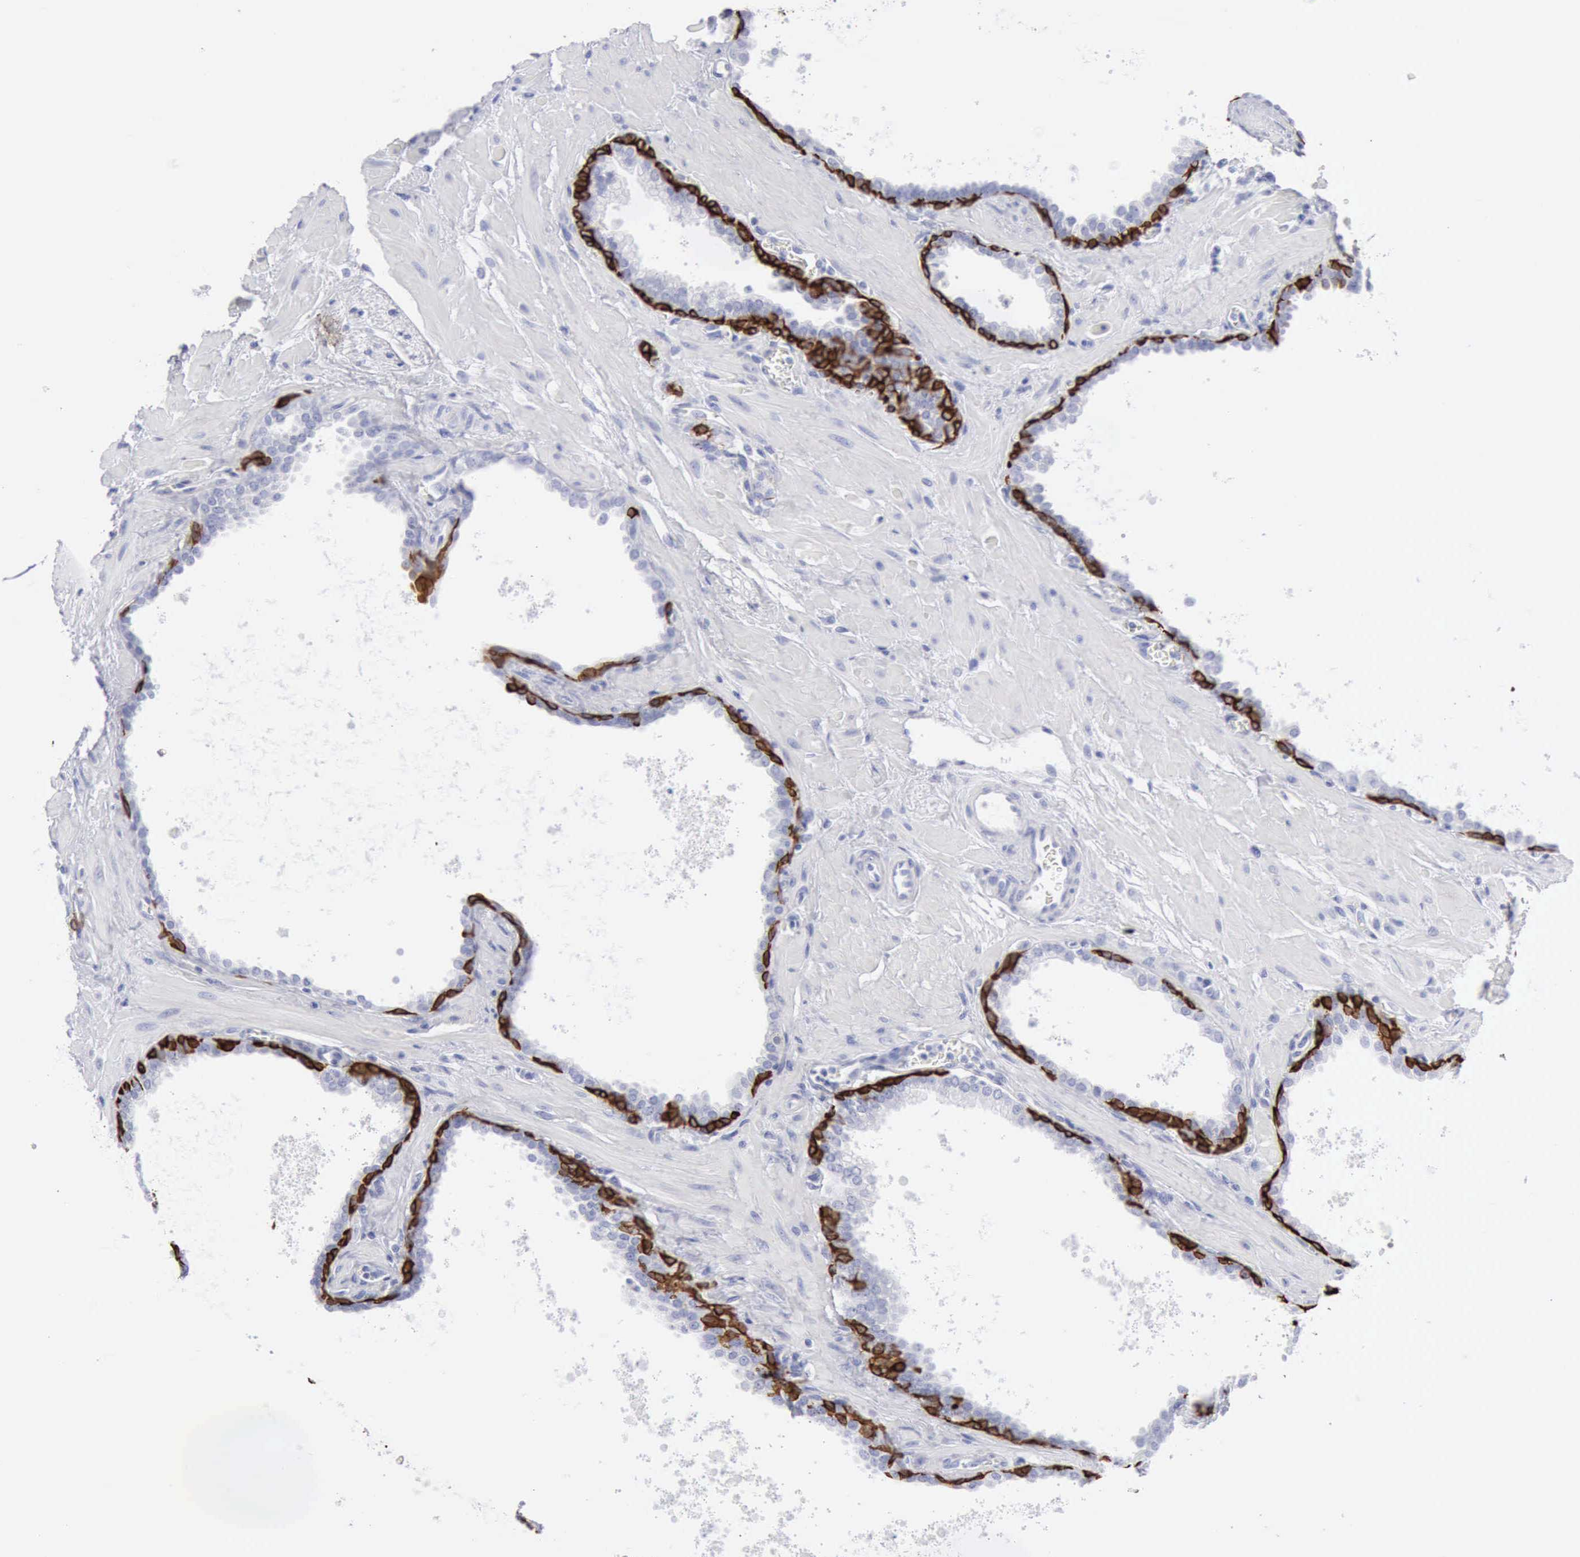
{"staining": {"intensity": "strong", "quantity": "25%-75%", "location": "cytoplasmic/membranous,nuclear"}, "tissue": "prostate", "cell_type": "Glandular cells", "image_type": "normal", "snomed": [{"axis": "morphology", "description": "Normal tissue, NOS"}, {"axis": "topography", "description": "Prostate"}], "caption": "Immunohistochemistry of benign human prostate reveals high levels of strong cytoplasmic/membranous,nuclear positivity in about 25%-75% of glandular cells. The protein is stained brown, and the nuclei are stained in blue (DAB (3,3'-diaminobenzidine) IHC with brightfield microscopy, high magnification).", "gene": "KRT5", "patient": {"sex": "male", "age": 60}}